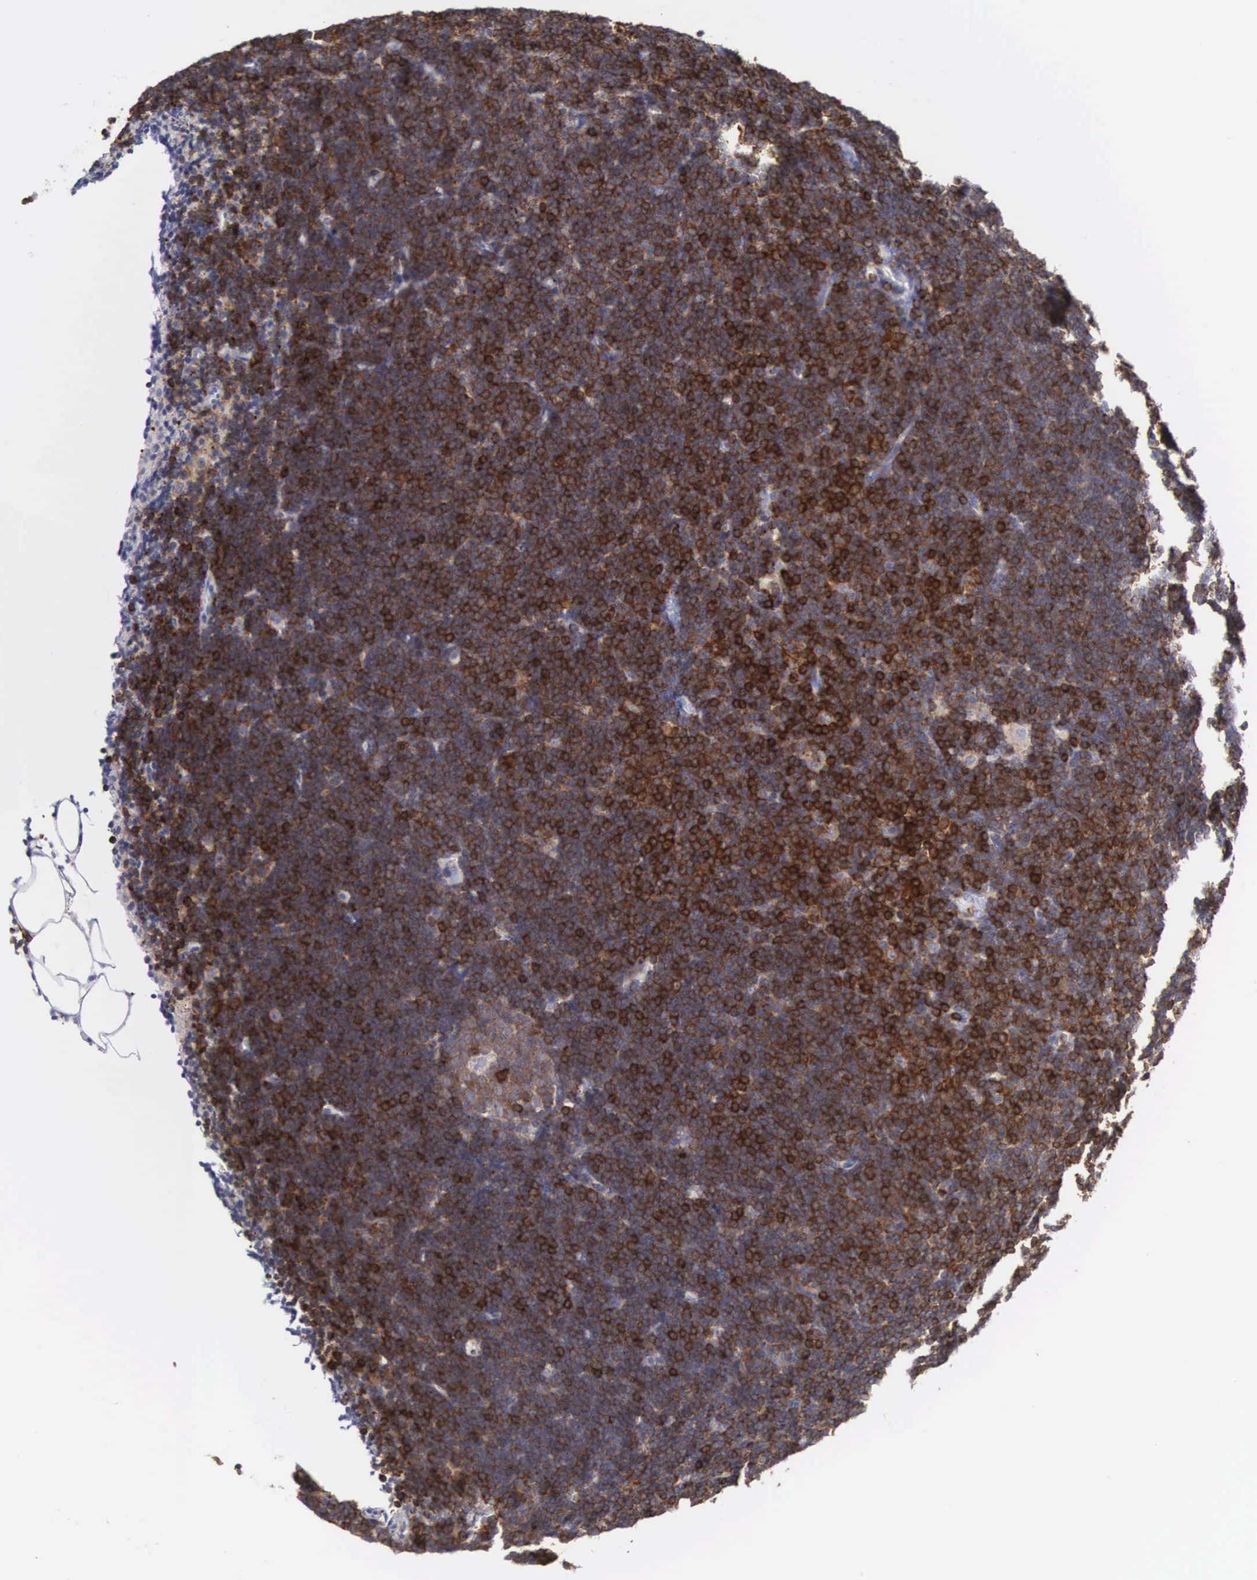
{"staining": {"intensity": "strong", "quantity": ">75%", "location": "cytoplasmic/membranous,nuclear"}, "tissue": "lymphoma", "cell_type": "Tumor cells", "image_type": "cancer", "snomed": [{"axis": "morphology", "description": "Malignant lymphoma, non-Hodgkin's type, Low grade"}, {"axis": "topography", "description": "Lymph node"}], "caption": "Protein expression analysis of human malignant lymphoma, non-Hodgkin's type (low-grade) reveals strong cytoplasmic/membranous and nuclear staining in approximately >75% of tumor cells.", "gene": "SH3BP1", "patient": {"sex": "female", "age": 51}}